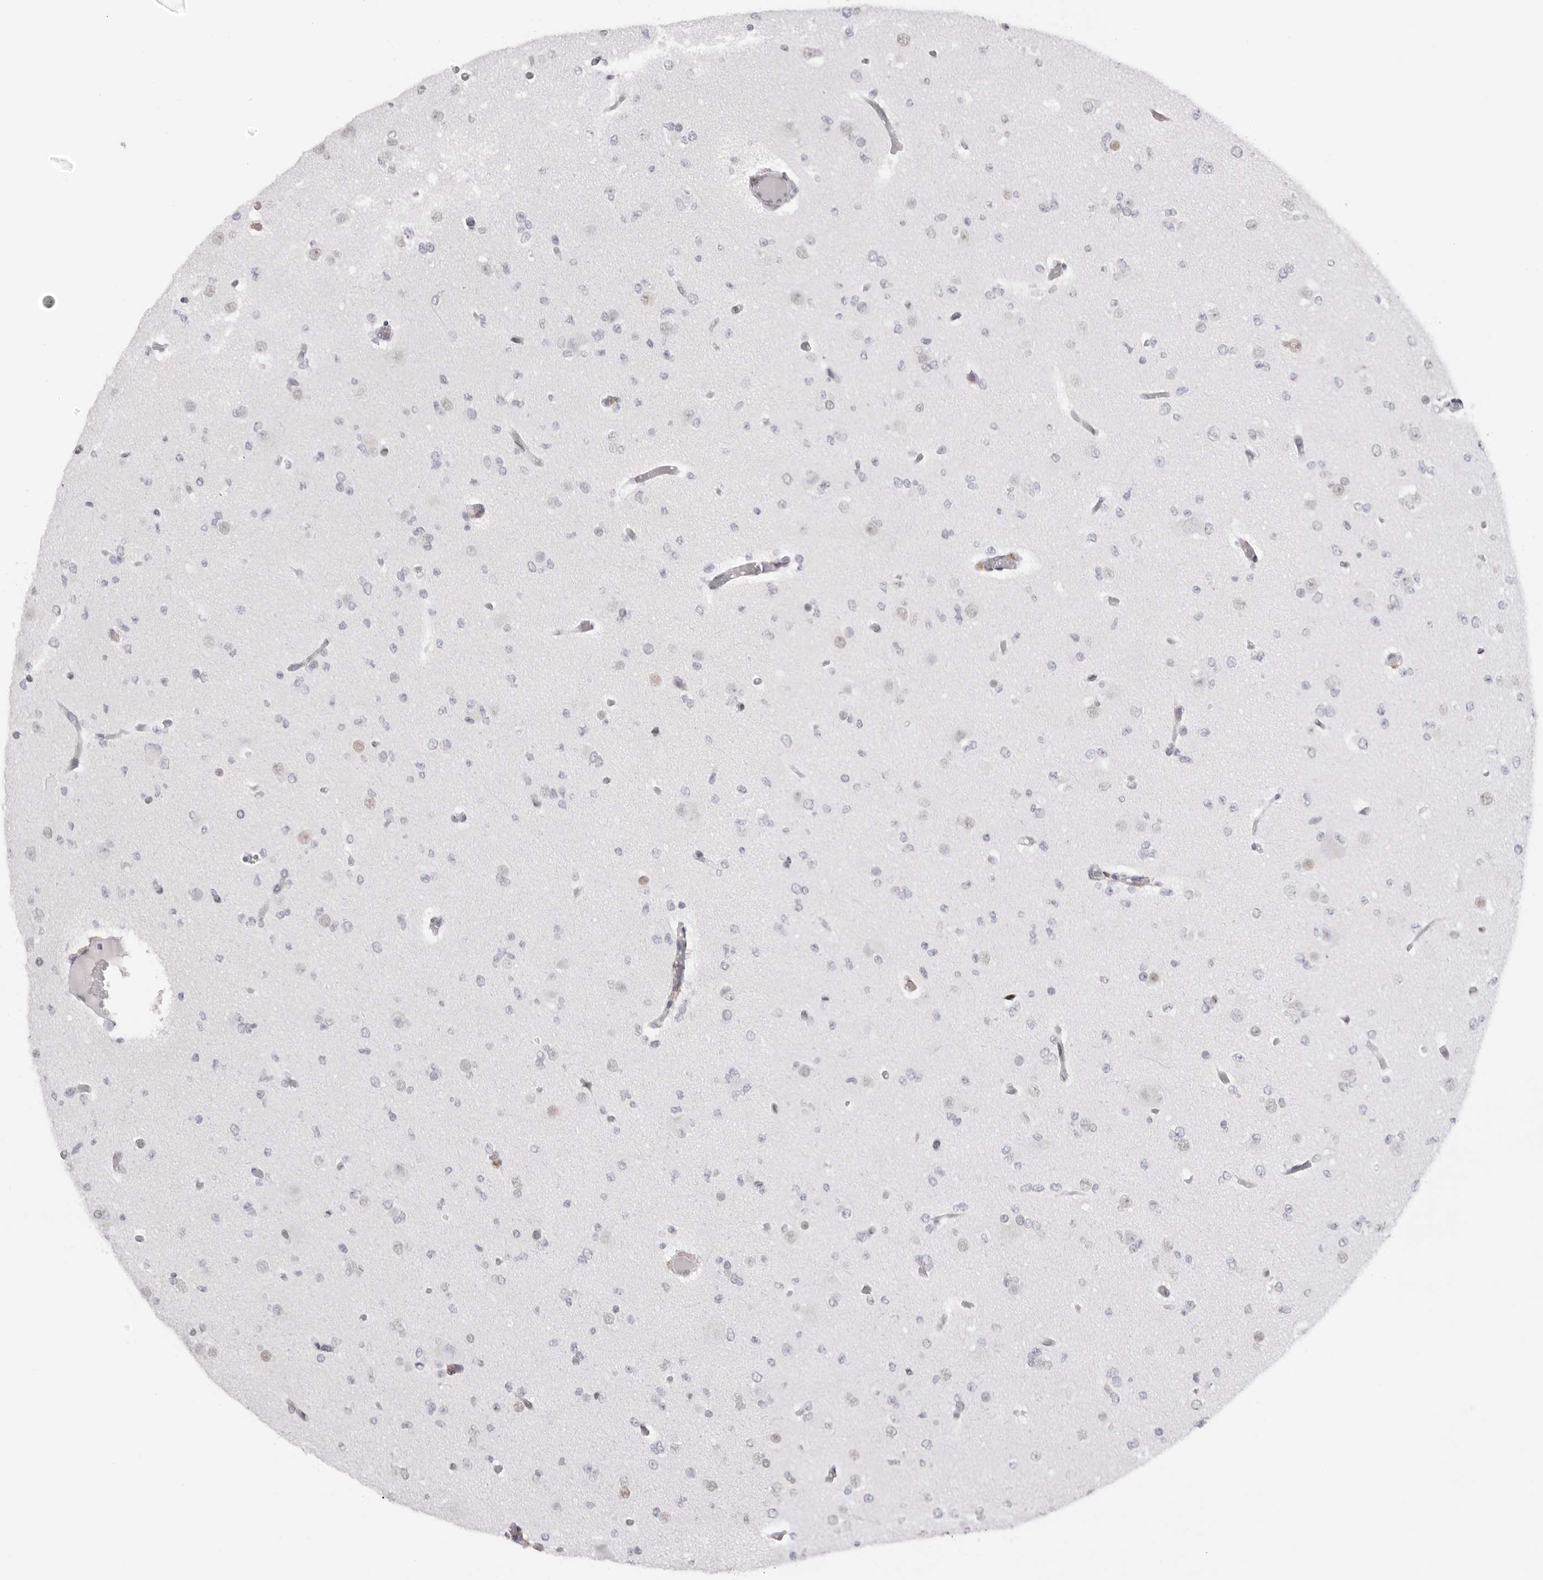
{"staining": {"intensity": "negative", "quantity": "none", "location": "none"}, "tissue": "glioma", "cell_type": "Tumor cells", "image_type": "cancer", "snomed": [{"axis": "morphology", "description": "Glioma, malignant, Low grade"}, {"axis": "topography", "description": "Brain"}], "caption": "IHC image of glioma stained for a protein (brown), which exhibits no positivity in tumor cells.", "gene": "MAFK", "patient": {"sex": "female", "age": 22}}